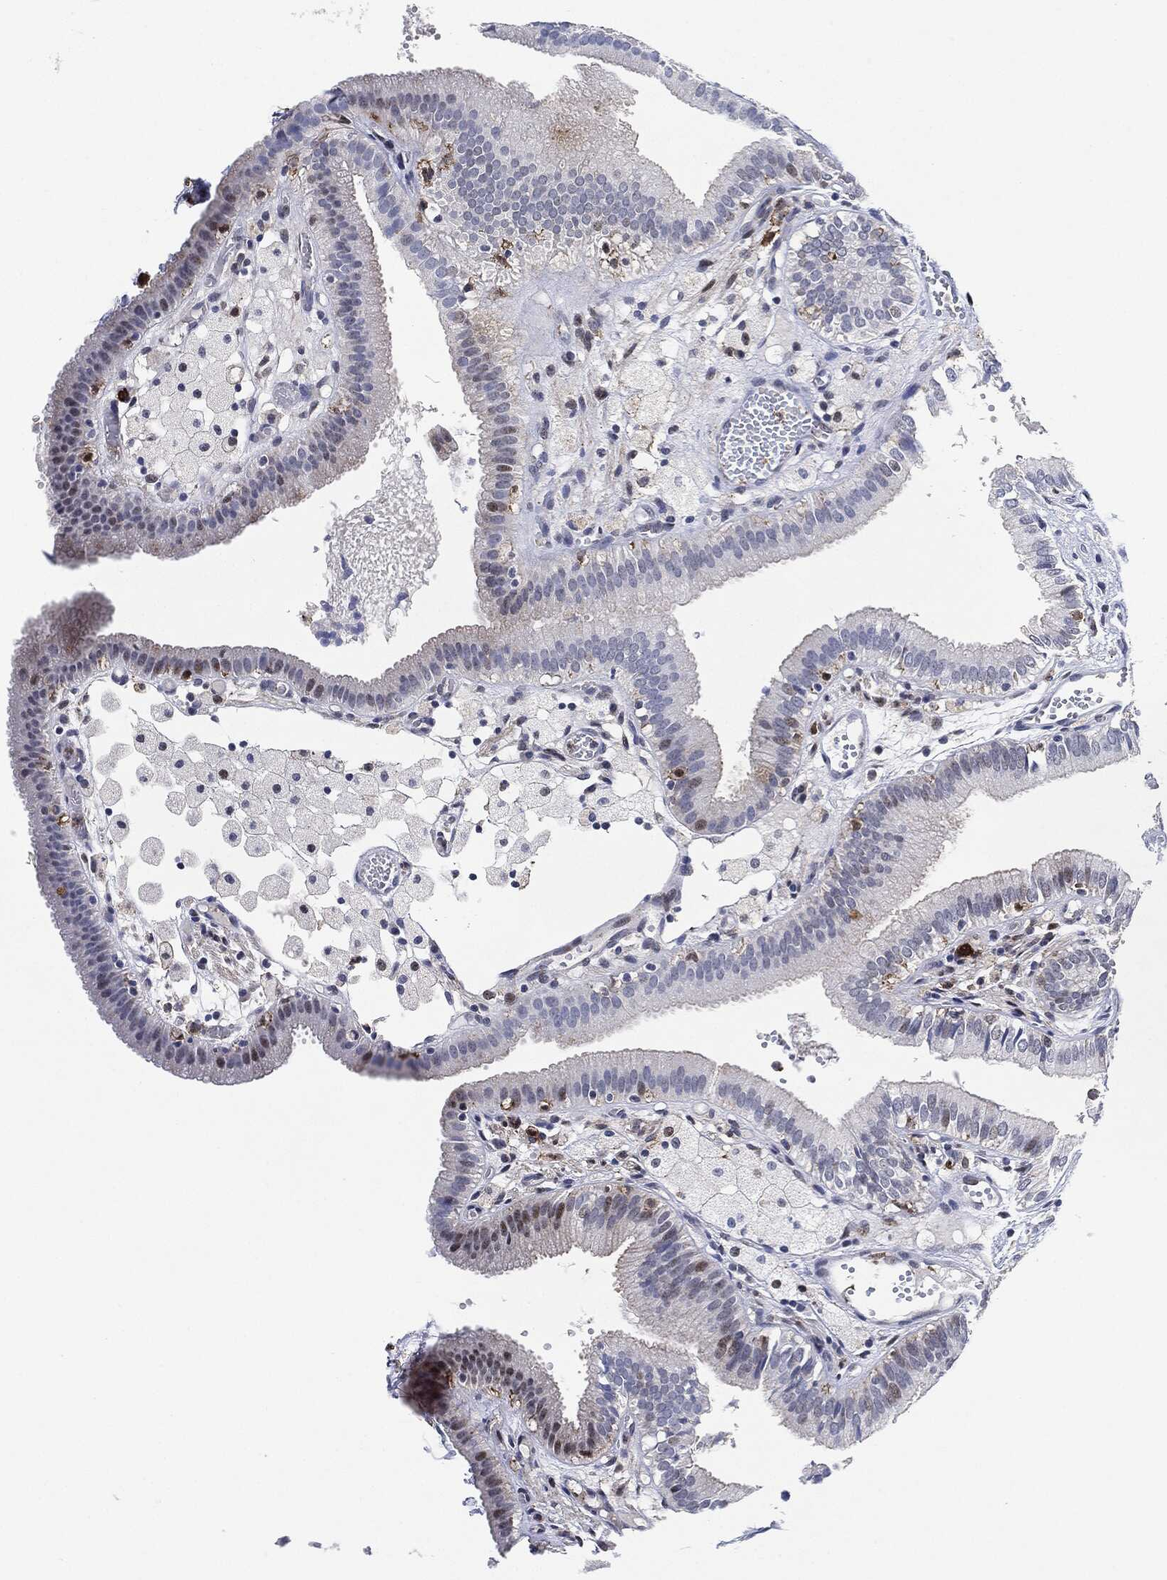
{"staining": {"intensity": "weak", "quantity": "<25%", "location": "nuclear"}, "tissue": "gallbladder", "cell_type": "Glandular cells", "image_type": "normal", "snomed": [{"axis": "morphology", "description": "Normal tissue, NOS"}, {"axis": "topography", "description": "Gallbladder"}], "caption": "Histopathology image shows no significant protein staining in glandular cells of unremarkable gallbladder.", "gene": "NANOS3", "patient": {"sex": "female", "age": 24}}